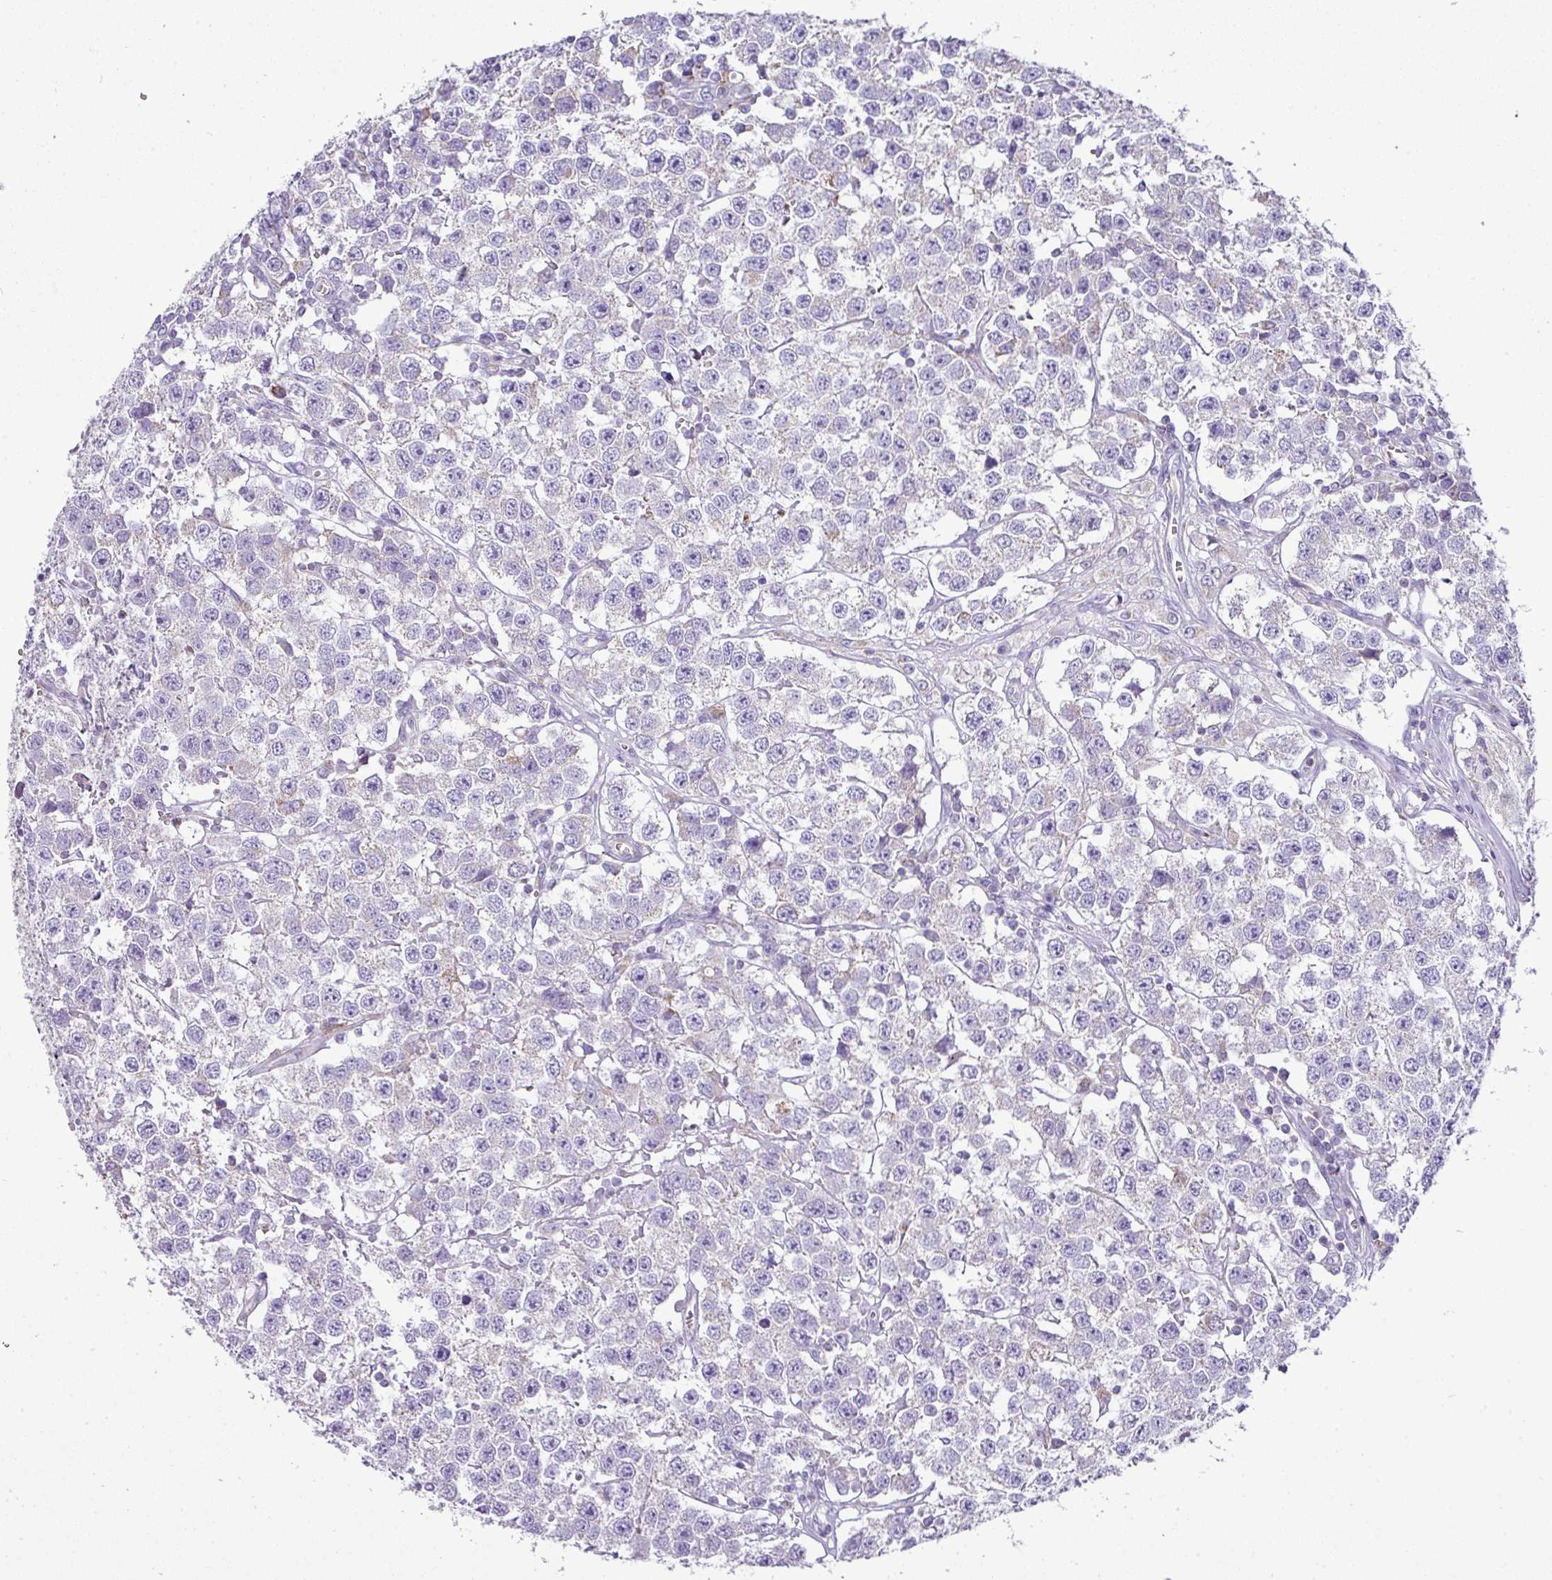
{"staining": {"intensity": "negative", "quantity": "none", "location": "none"}, "tissue": "testis cancer", "cell_type": "Tumor cells", "image_type": "cancer", "snomed": [{"axis": "morphology", "description": "Seminoma, NOS"}, {"axis": "topography", "description": "Testis"}], "caption": "Tumor cells are negative for protein expression in human testis seminoma.", "gene": "PGAP4", "patient": {"sex": "male", "age": 34}}